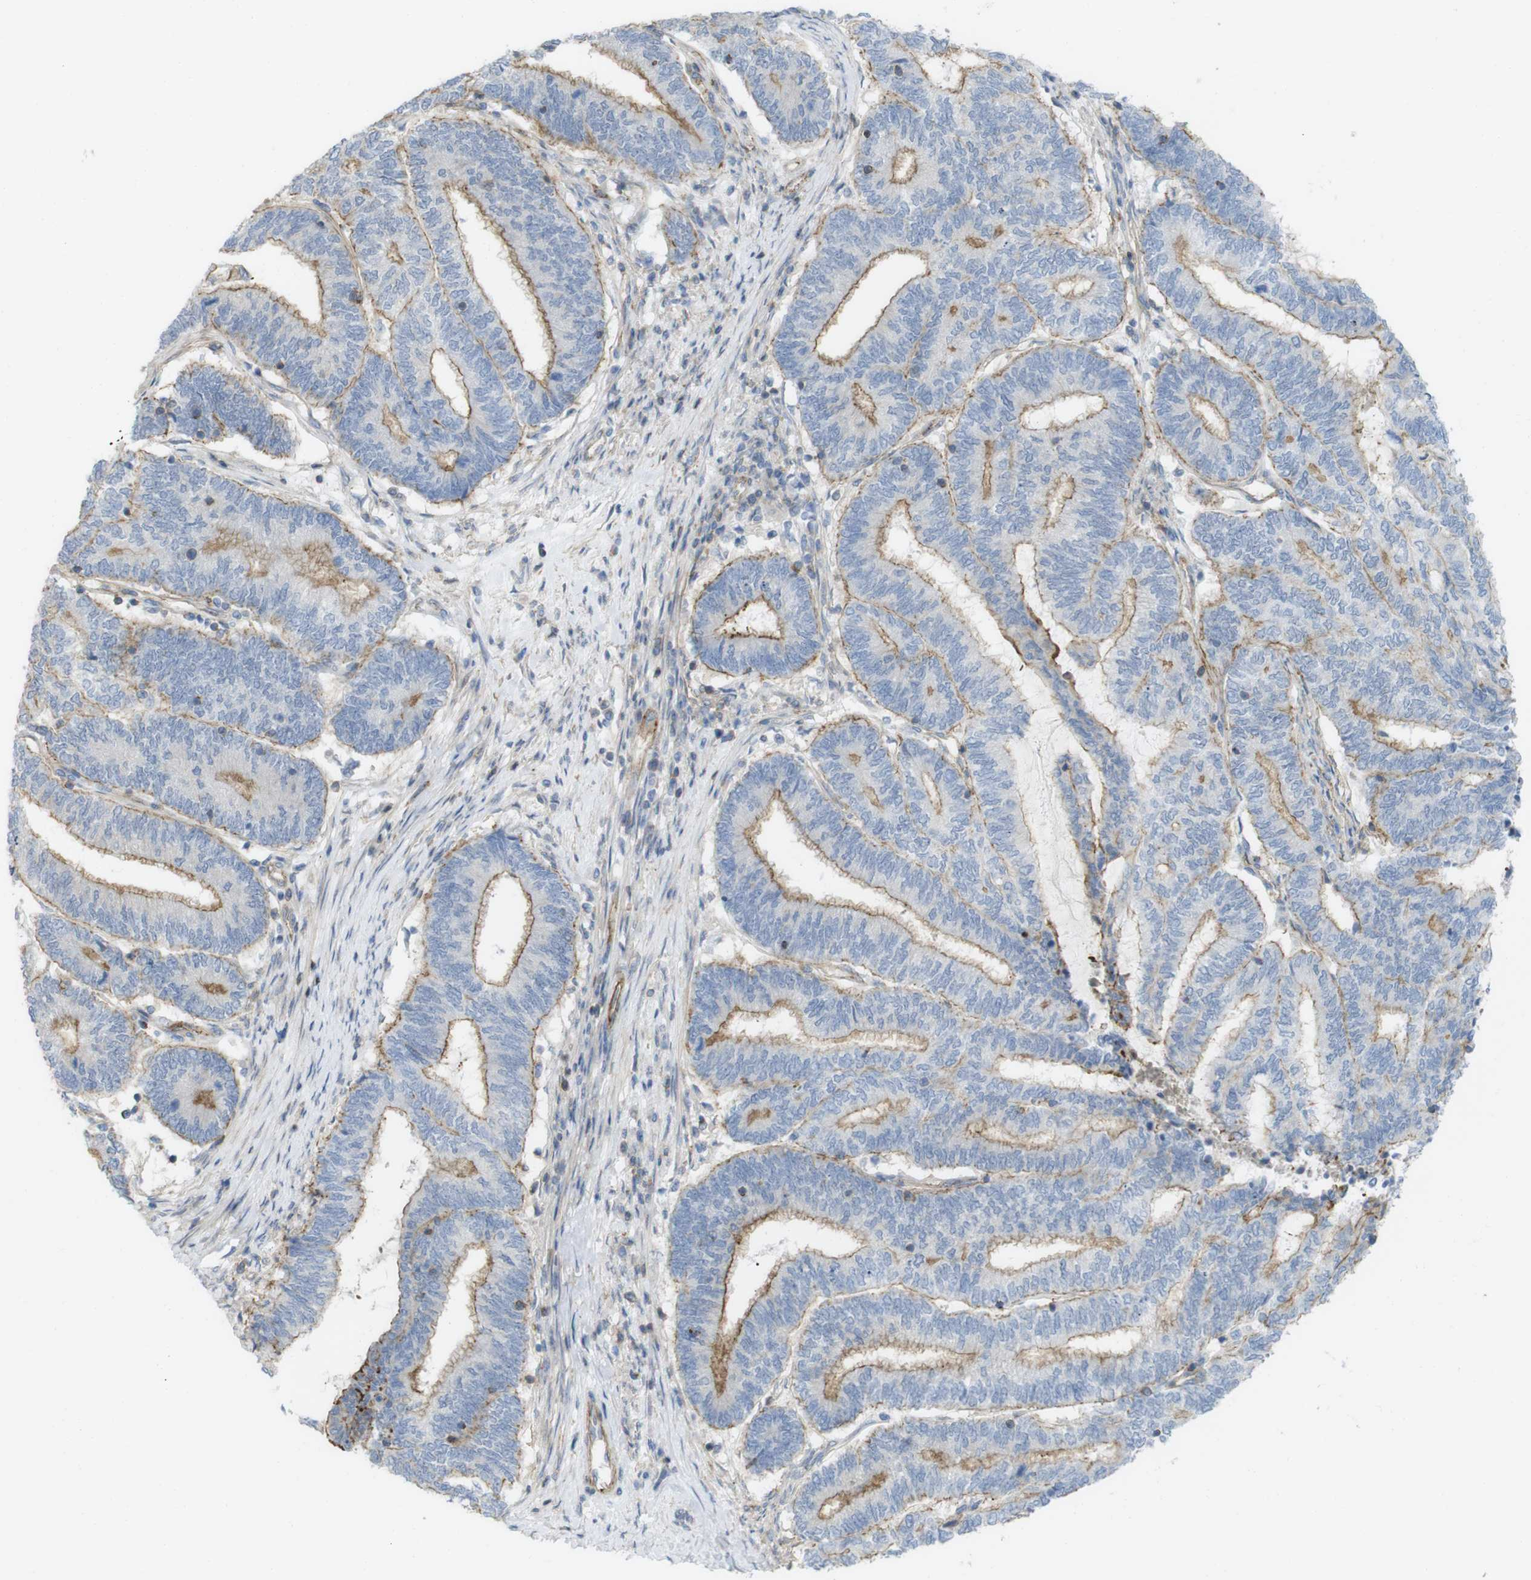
{"staining": {"intensity": "moderate", "quantity": "25%-75%", "location": "cytoplasmic/membranous"}, "tissue": "endometrial cancer", "cell_type": "Tumor cells", "image_type": "cancer", "snomed": [{"axis": "morphology", "description": "Adenocarcinoma, NOS"}, {"axis": "topography", "description": "Uterus"}, {"axis": "topography", "description": "Endometrium"}], "caption": "A histopathology image of endometrial cancer stained for a protein exhibits moderate cytoplasmic/membranous brown staining in tumor cells.", "gene": "PREX2", "patient": {"sex": "female", "age": 70}}